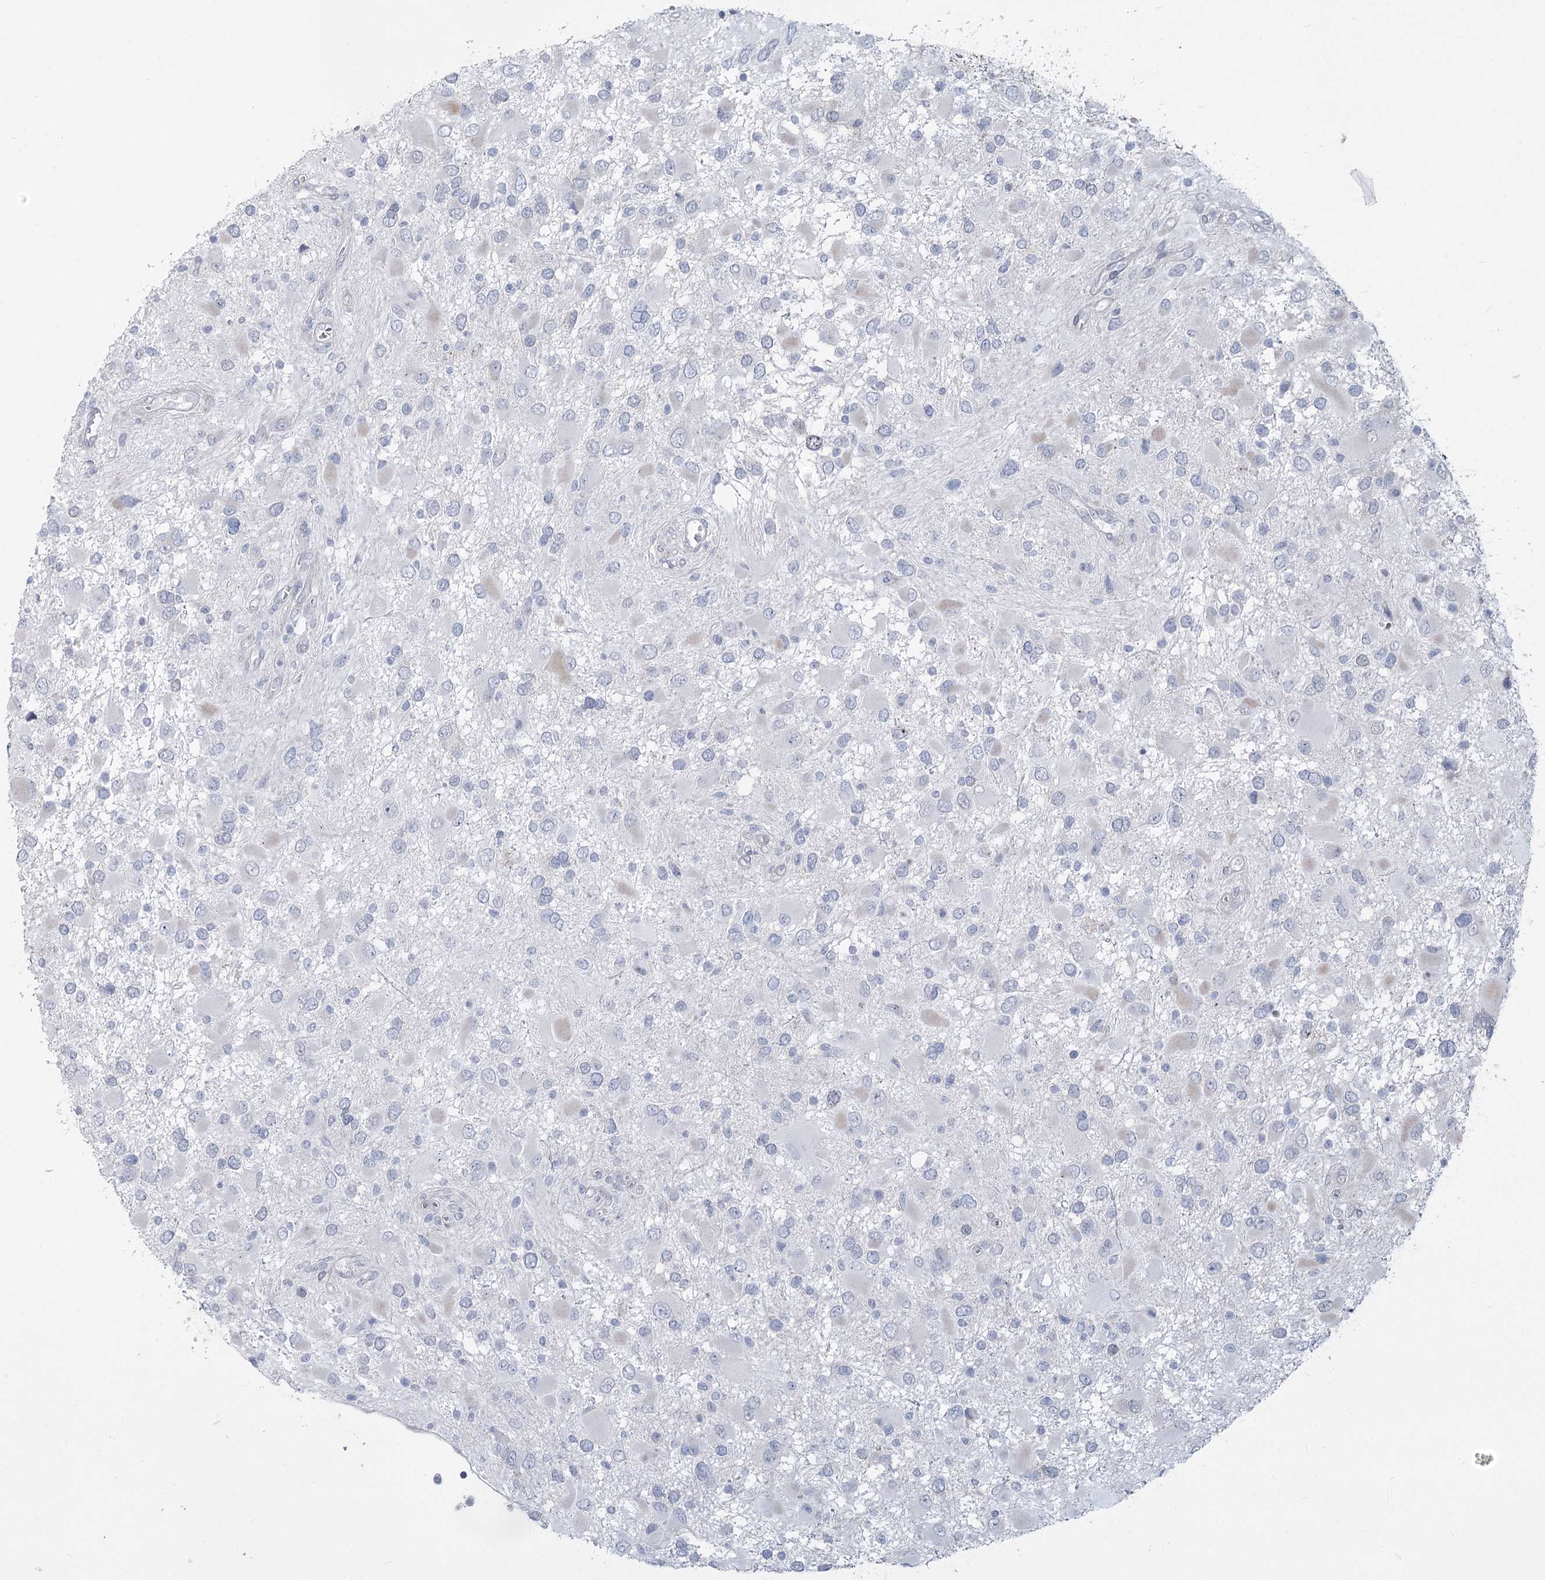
{"staining": {"intensity": "negative", "quantity": "none", "location": "none"}, "tissue": "glioma", "cell_type": "Tumor cells", "image_type": "cancer", "snomed": [{"axis": "morphology", "description": "Glioma, malignant, High grade"}, {"axis": "topography", "description": "Brain"}], "caption": "DAB immunohistochemical staining of human glioma exhibits no significant positivity in tumor cells.", "gene": "ABITRAM", "patient": {"sex": "male", "age": 53}}